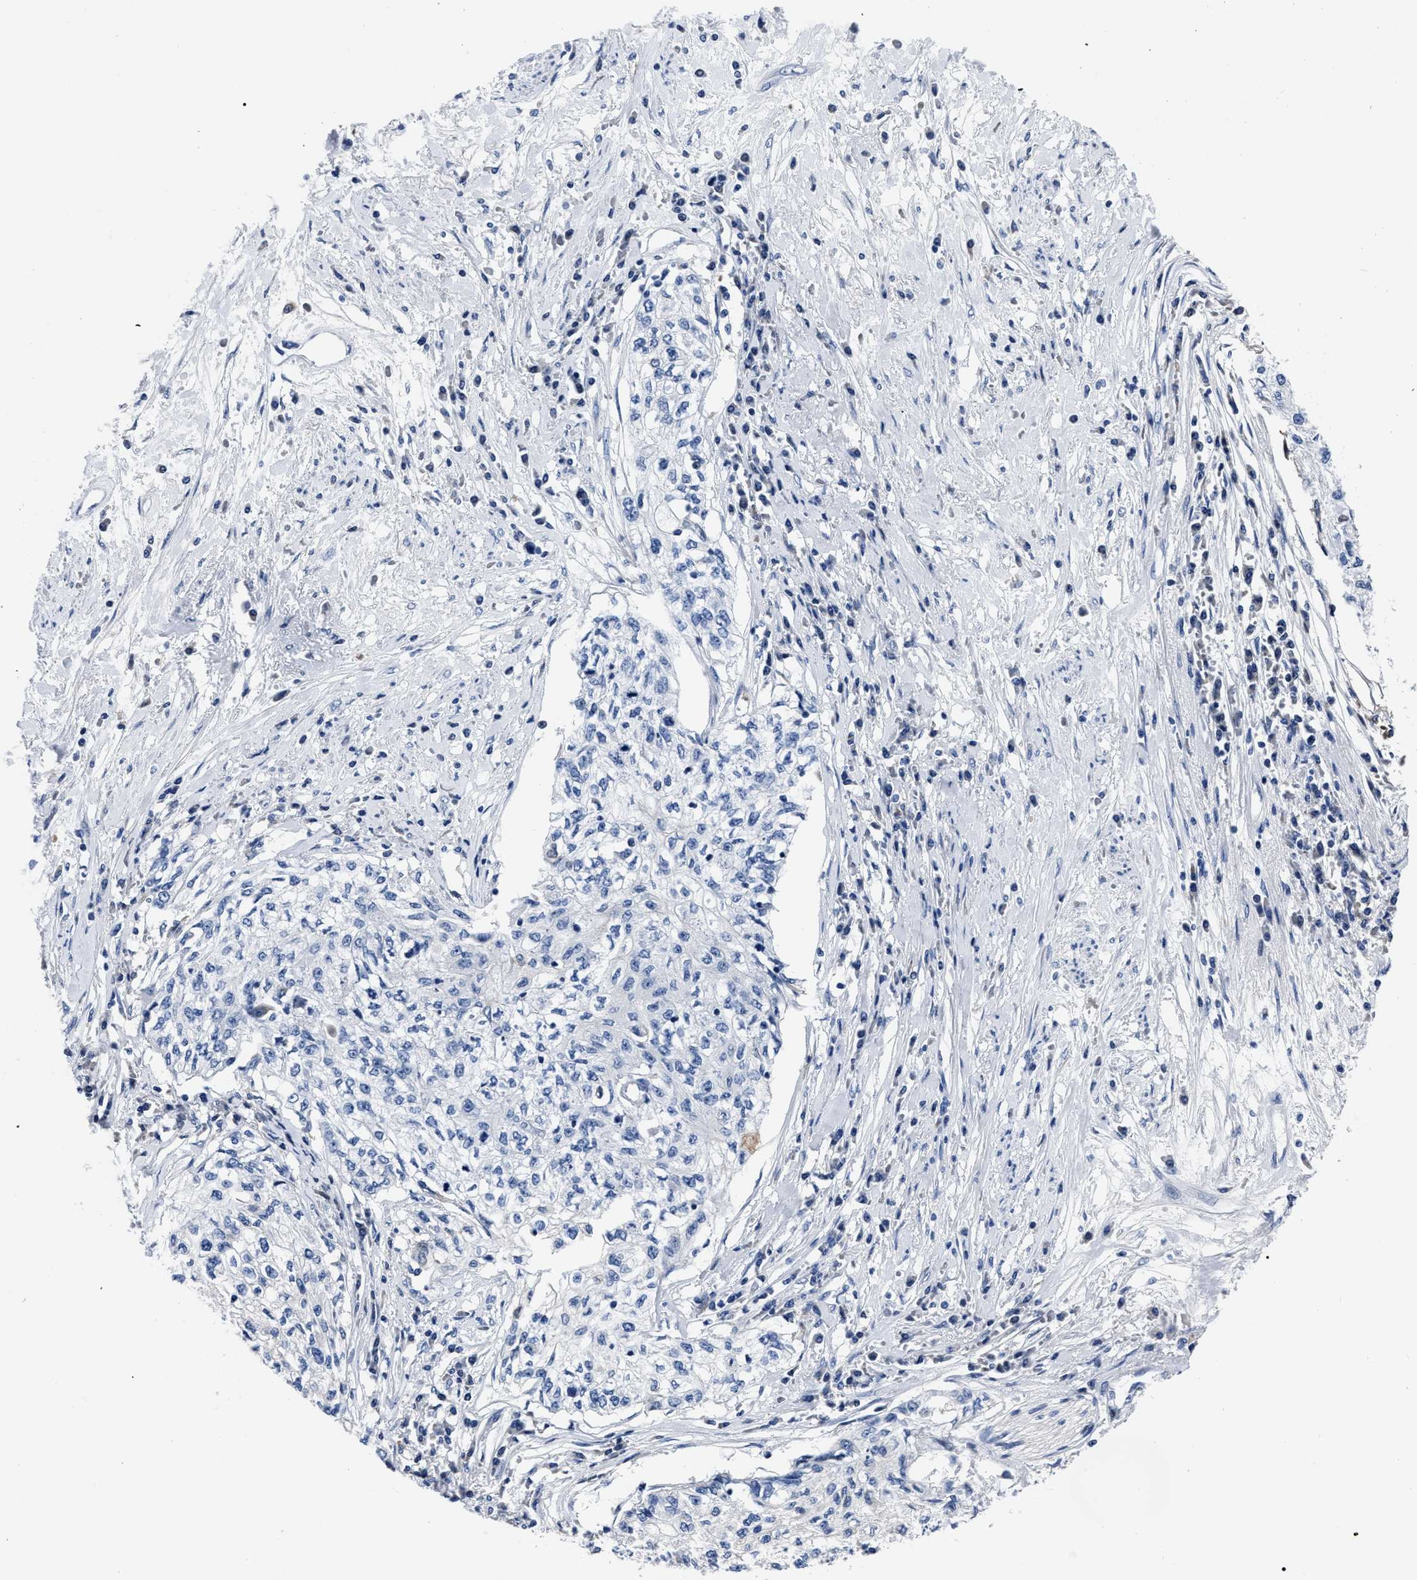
{"staining": {"intensity": "negative", "quantity": "none", "location": "none"}, "tissue": "cervical cancer", "cell_type": "Tumor cells", "image_type": "cancer", "snomed": [{"axis": "morphology", "description": "Squamous cell carcinoma, NOS"}, {"axis": "topography", "description": "Cervix"}], "caption": "Human cervical cancer stained for a protein using immunohistochemistry exhibits no staining in tumor cells.", "gene": "MOV10L1", "patient": {"sex": "female", "age": 57}}